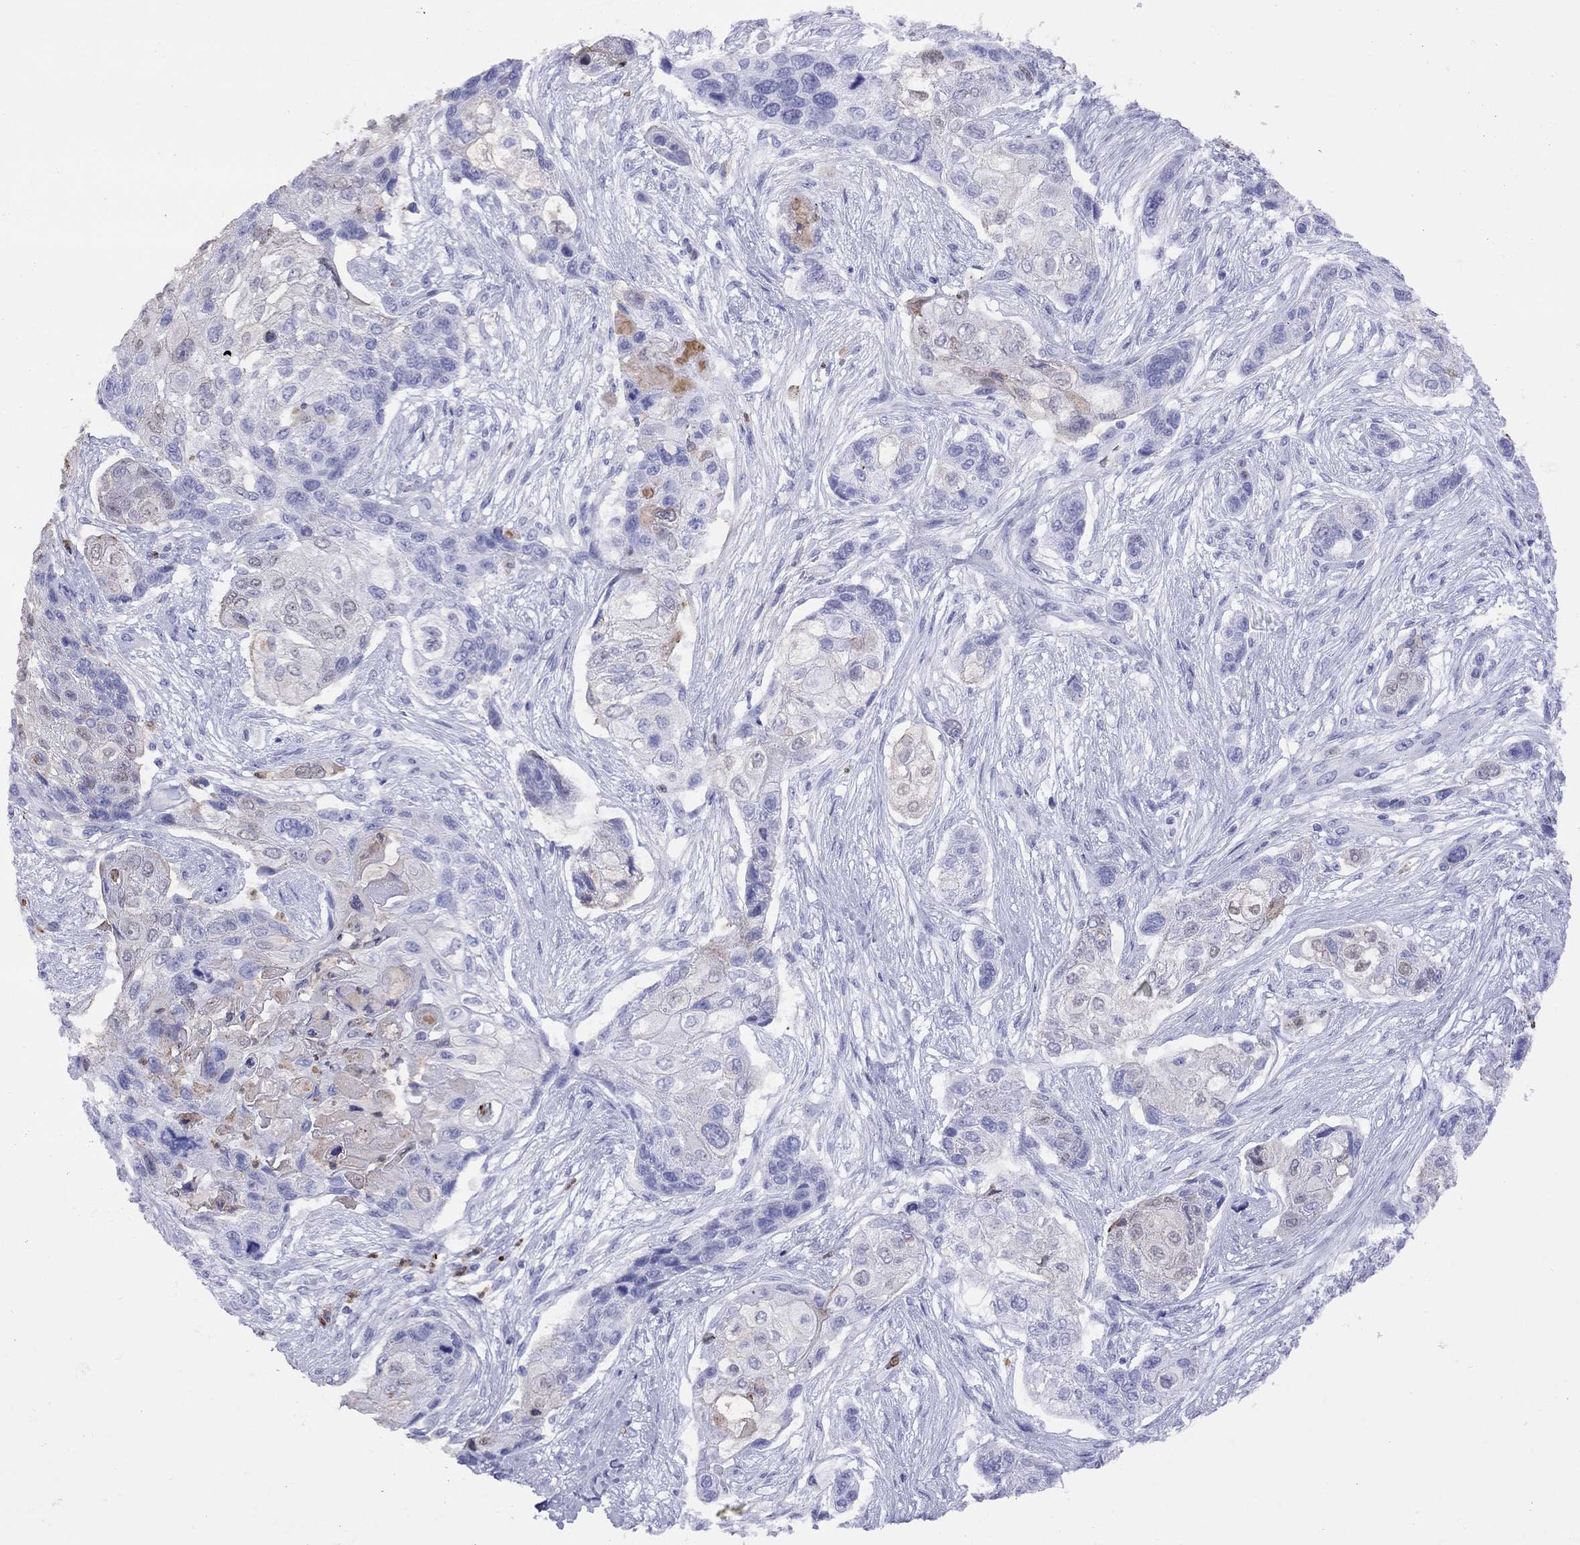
{"staining": {"intensity": "negative", "quantity": "none", "location": "none"}, "tissue": "lung cancer", "cell_type": "Tumor cells", "image_type": "cancer", "snomed": [{"axis": "morphology", "description": "Squamous cell carcinoma, NOS"}, {"axis": "topography", "description": "Lung"}], "caption": "The histopathology image shows no significant expression in tumor cells of lung cancer (squamous cell carcinoma).", "gene": "SLAMF1", "patient": {"sex": "male", "age": 69}}